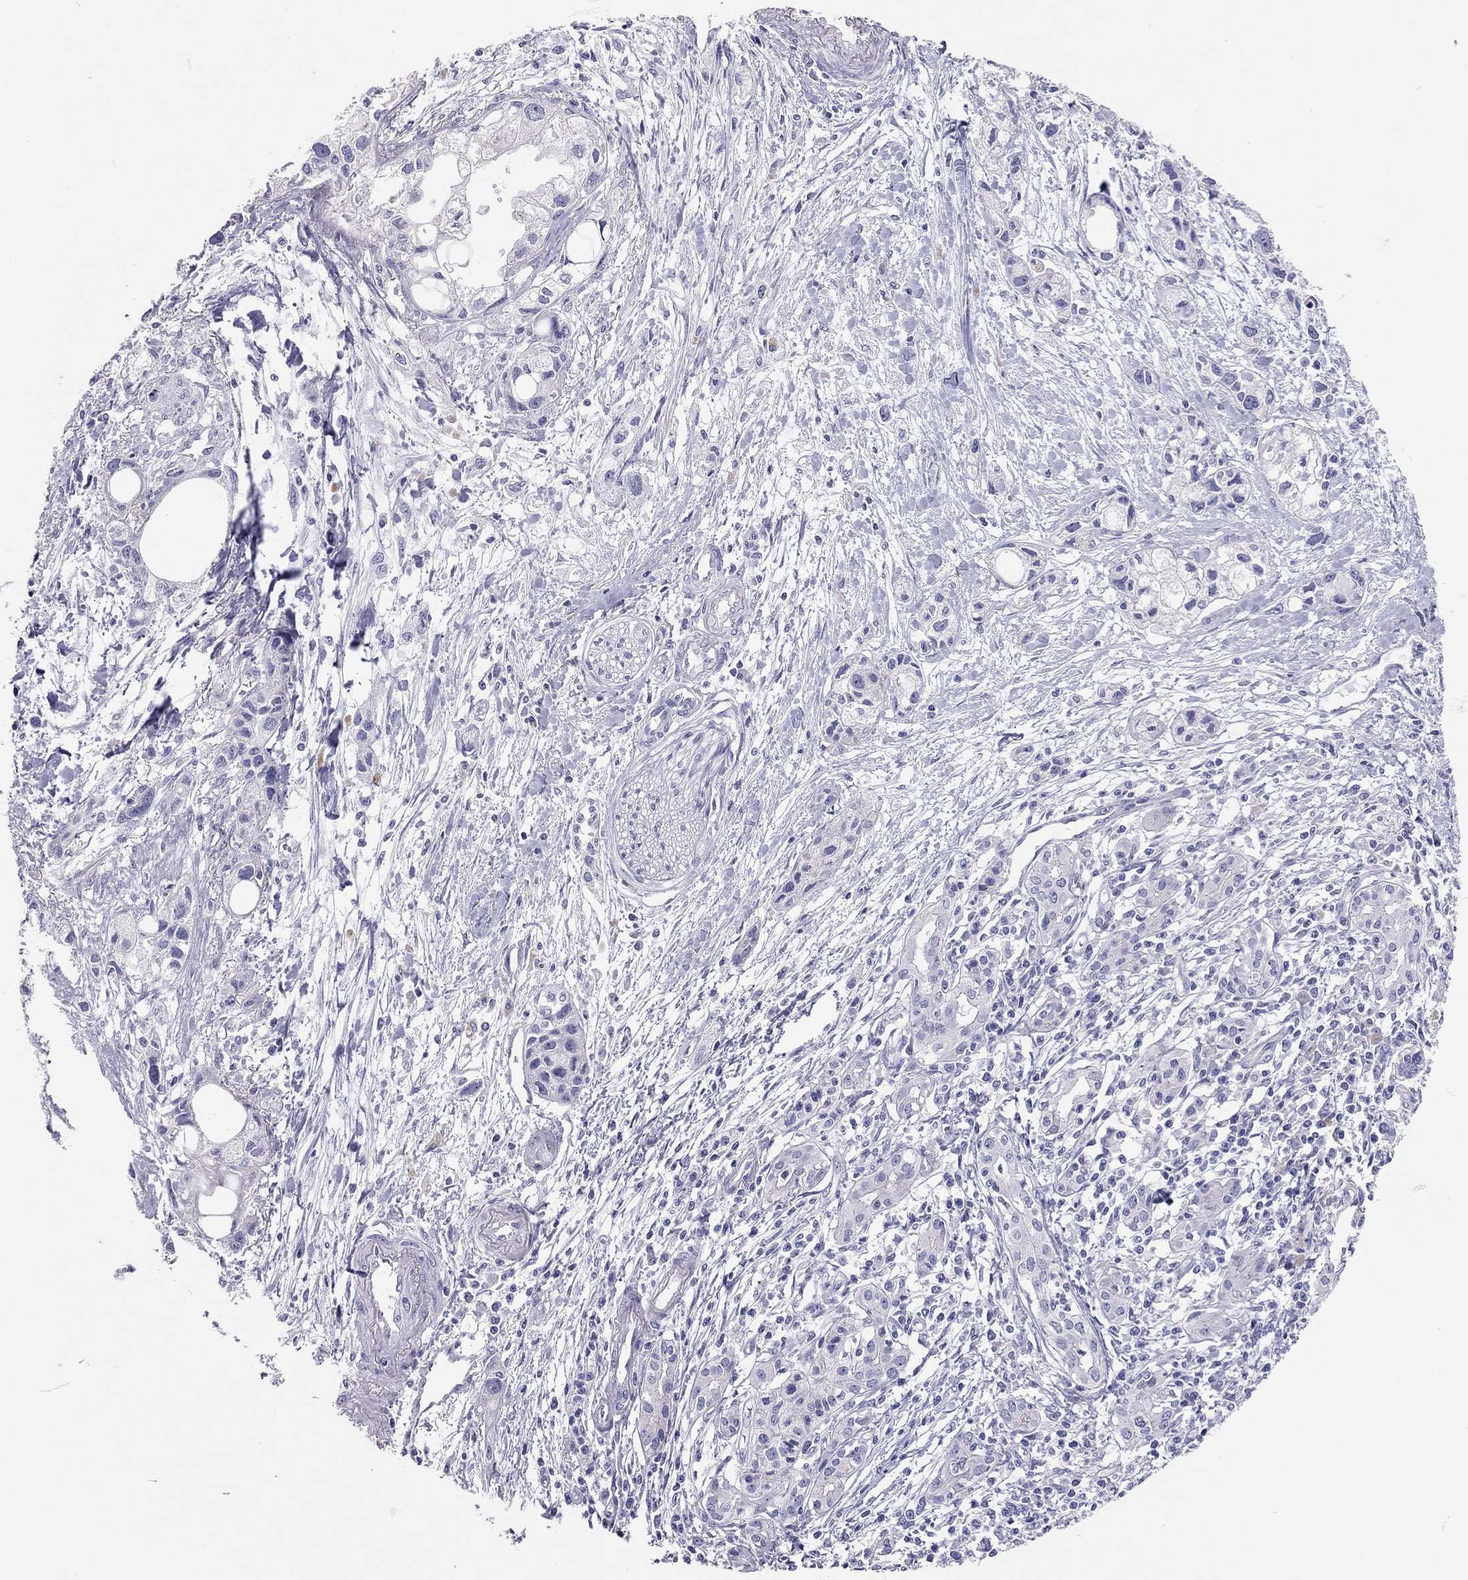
{"staining": {"intensity": "negative", "quantity": "none", "location": "none"}, "tissue": "pancreatic cancer", "cell_type": "Tumor cells", "image_type": "cancer", "snomed": [{"axis": "morphology", "description": "Adenocarcinoma, NOS"}, {"axis": "topography", "description": "Pancreas"}], "caption": "A high-resolution image shows IHC staining of pancreatic adenocarcinoma, which reveals no significant positivity in tumor cells.", "gene": "SCARB1", "patient": {"sex": "female", "age": 61}}